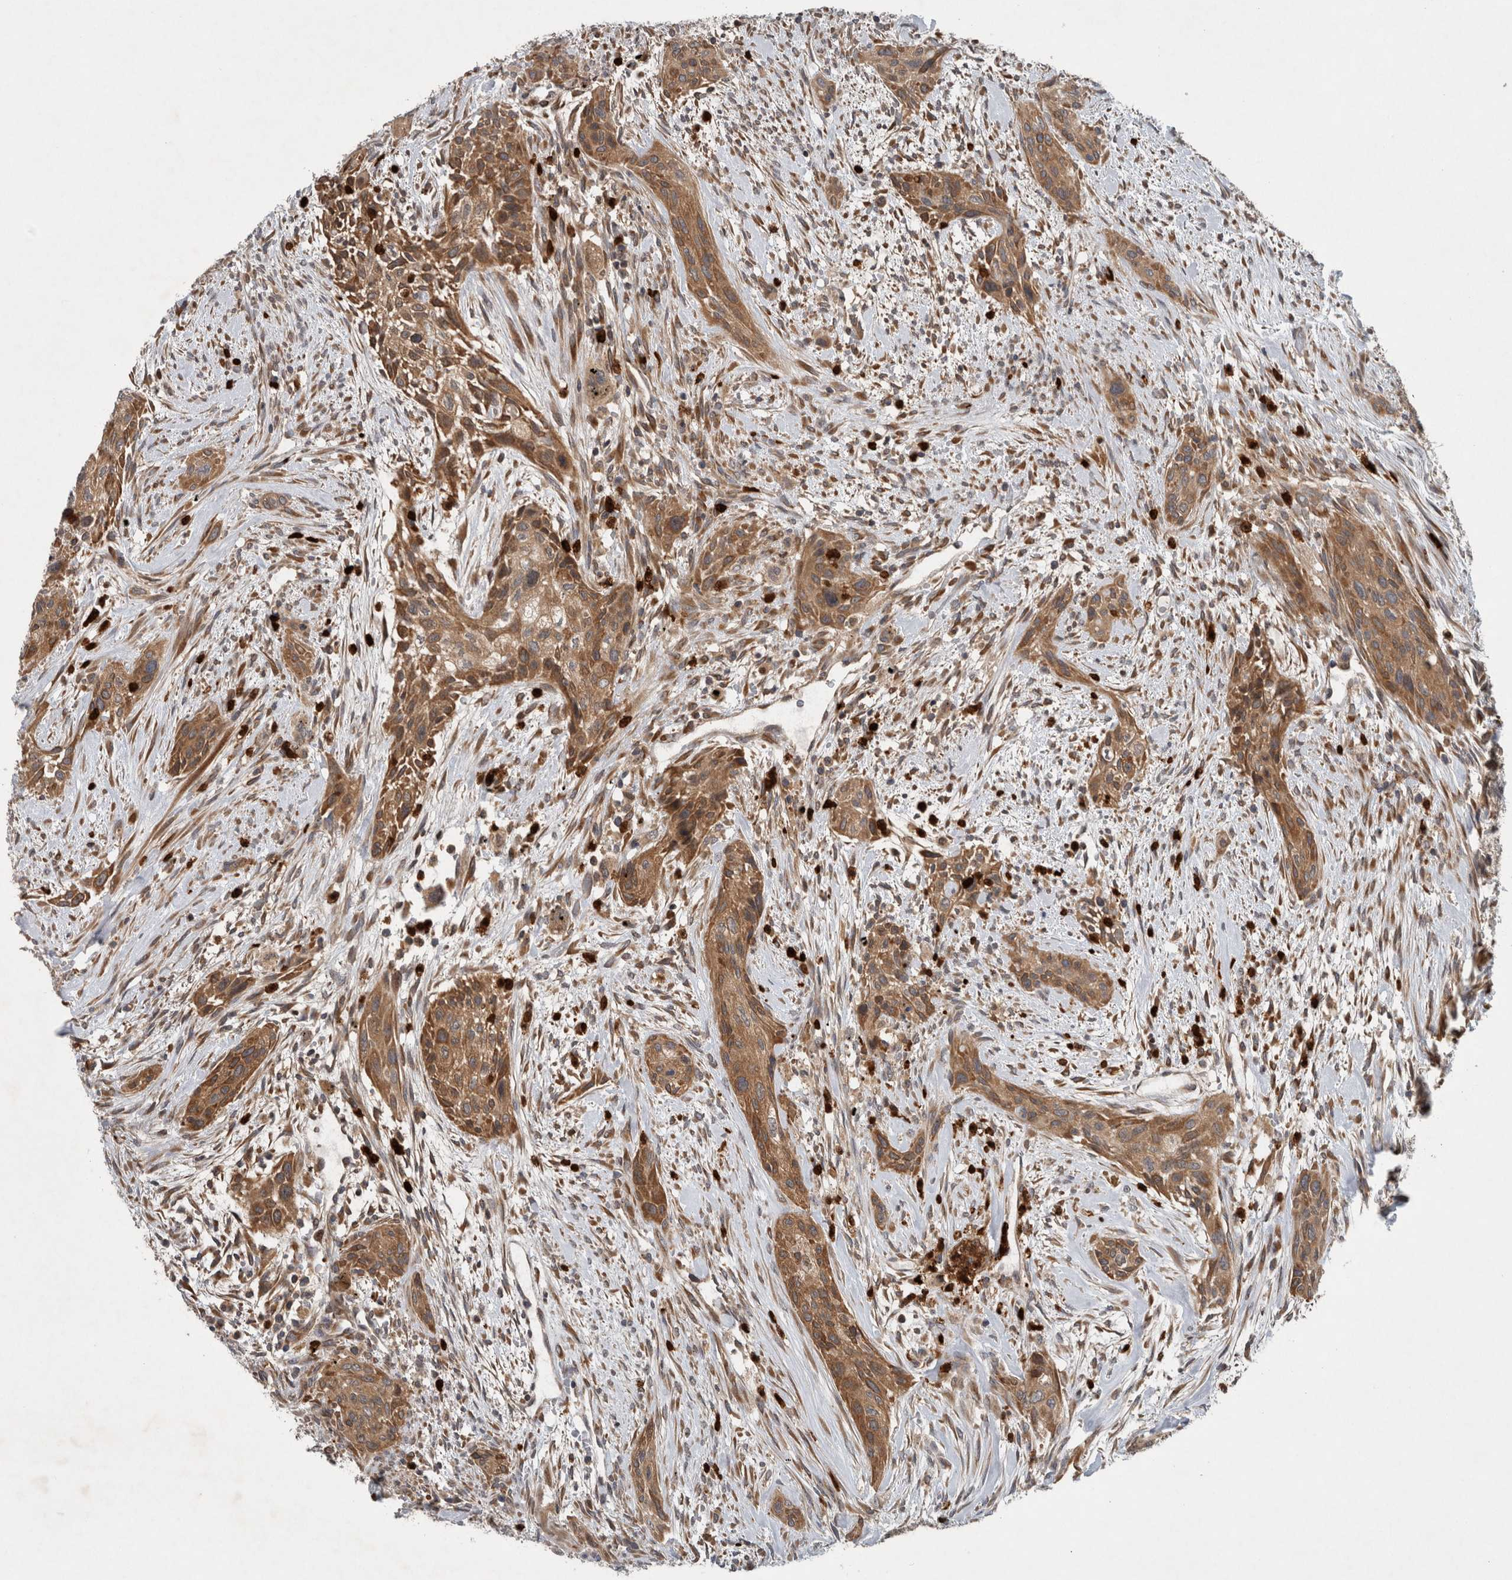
{"staining": {"intensity": "moderate", "quantity": ">75%", "location": "cytoplasmic/membranous"}, "tissue": "urothelial cancer", "cell_type": "Tumor cells", "image_type": "cancer", "snomed": [{"axis": "morphology", "description": "Urothelial carcinoma, High grade"}, {"axis": "topography", "description": "Urinary bladder"}], "caption": "A brown stain shows moderate cytoplasmic/membranous staining of a protein in urothelial carcinoma (high-grade) tumor cells. The protein is shown in brown color, while the nuclei are stained blue.", "gene": "PDCD2", "patient": {"sex": "male", "age": 35}}